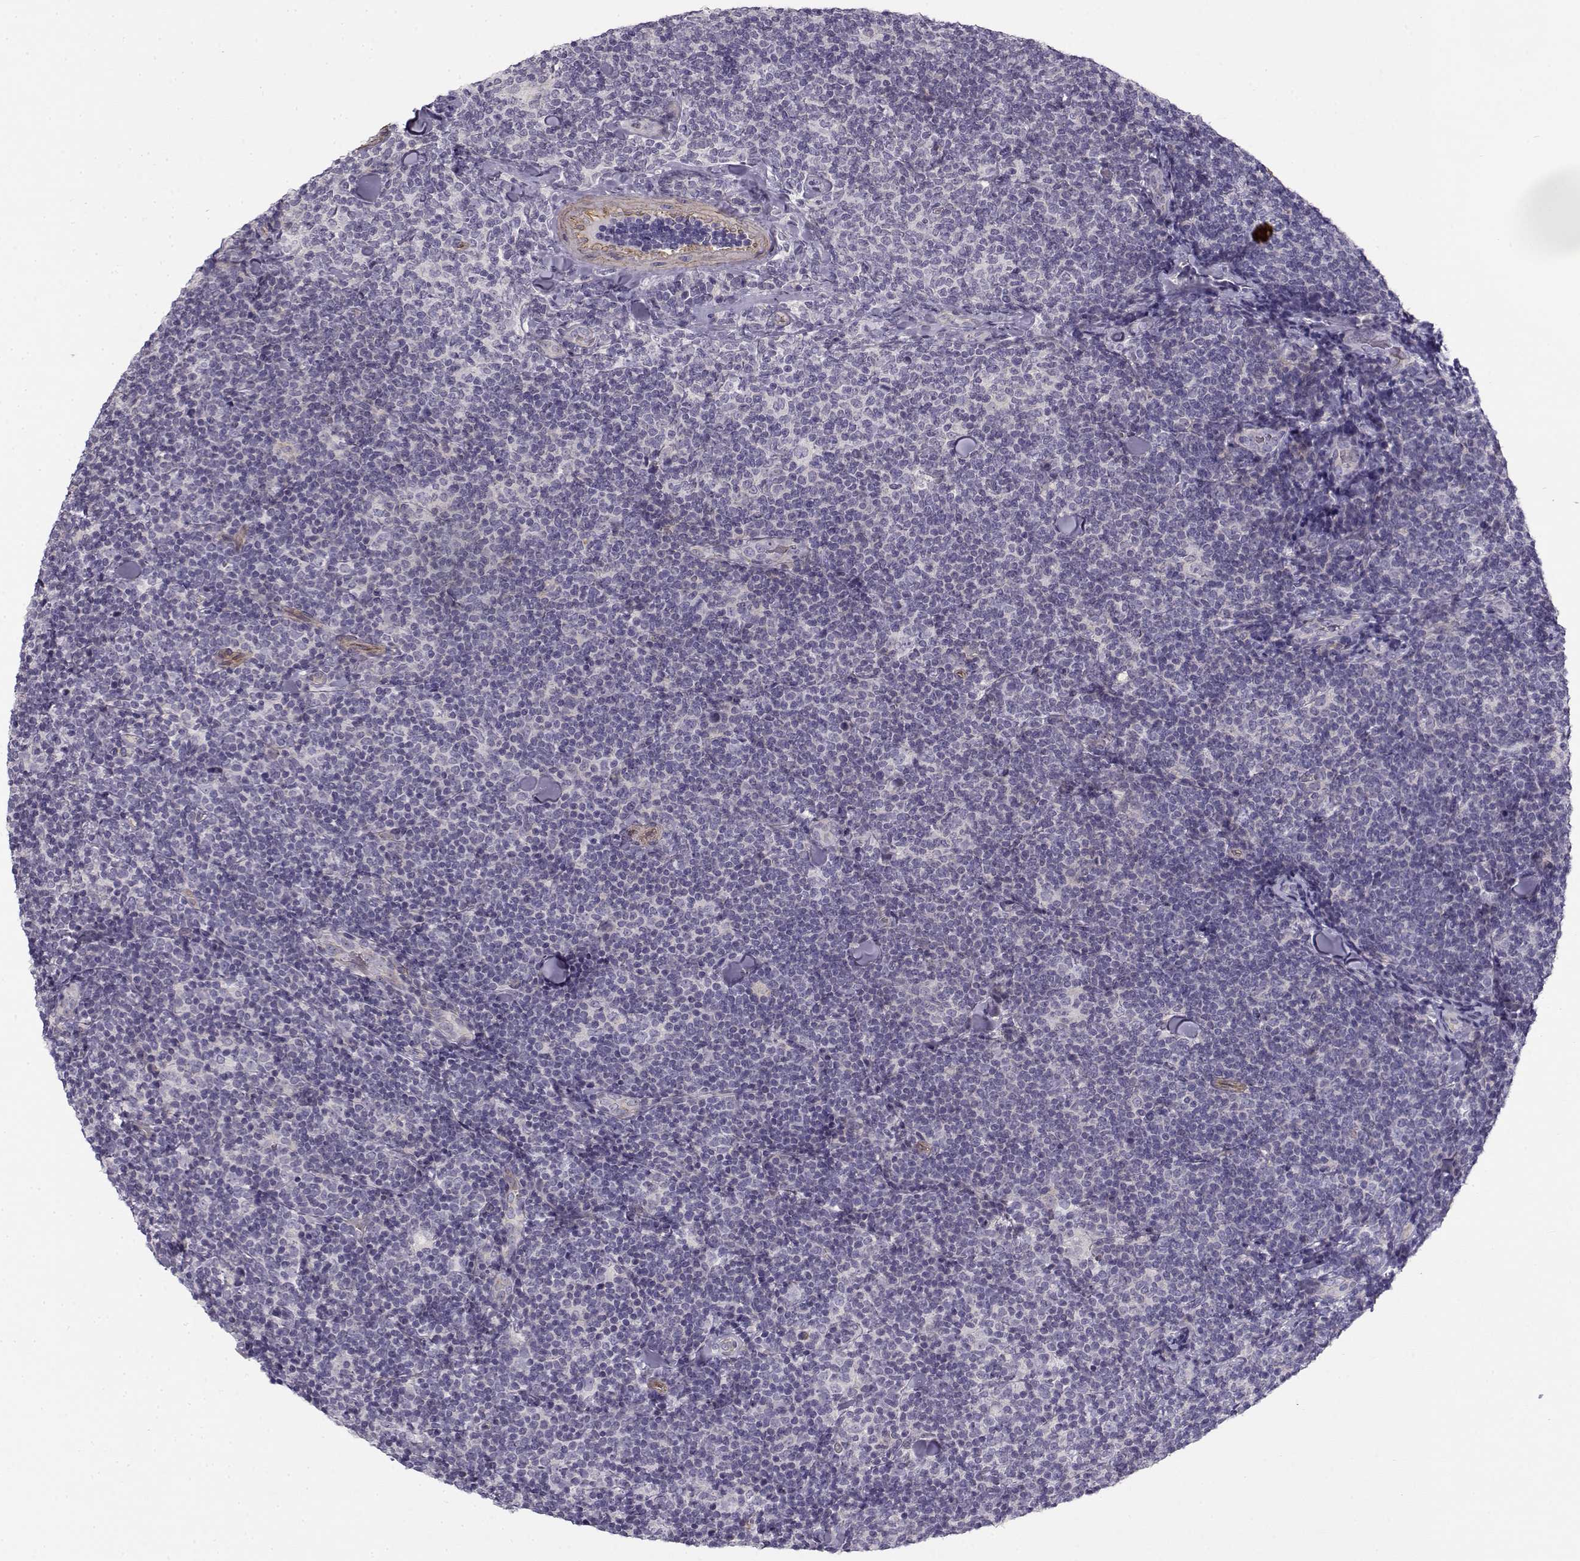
{"staining": {"intensity": "negative", "quantity": "none", "location": "none"}, "tissue": "lymphoma", "cell_type": "Tumor cells", "image_type": "cancer", "snomed": [{"axis": "morphology", "description": "Malignant lymphoma, non-Hodgkin's type, Low grade"}, {"axis": "topography", "description": "Lymph node"}], "caption": "This is an IHC histopathology image of malignant lymphoma, non-Hodgkin's type (low-grade). There is no positivity in tumor cells.", "gene": "MYO1A", "patient": {"sex": "female", "age": 56}}